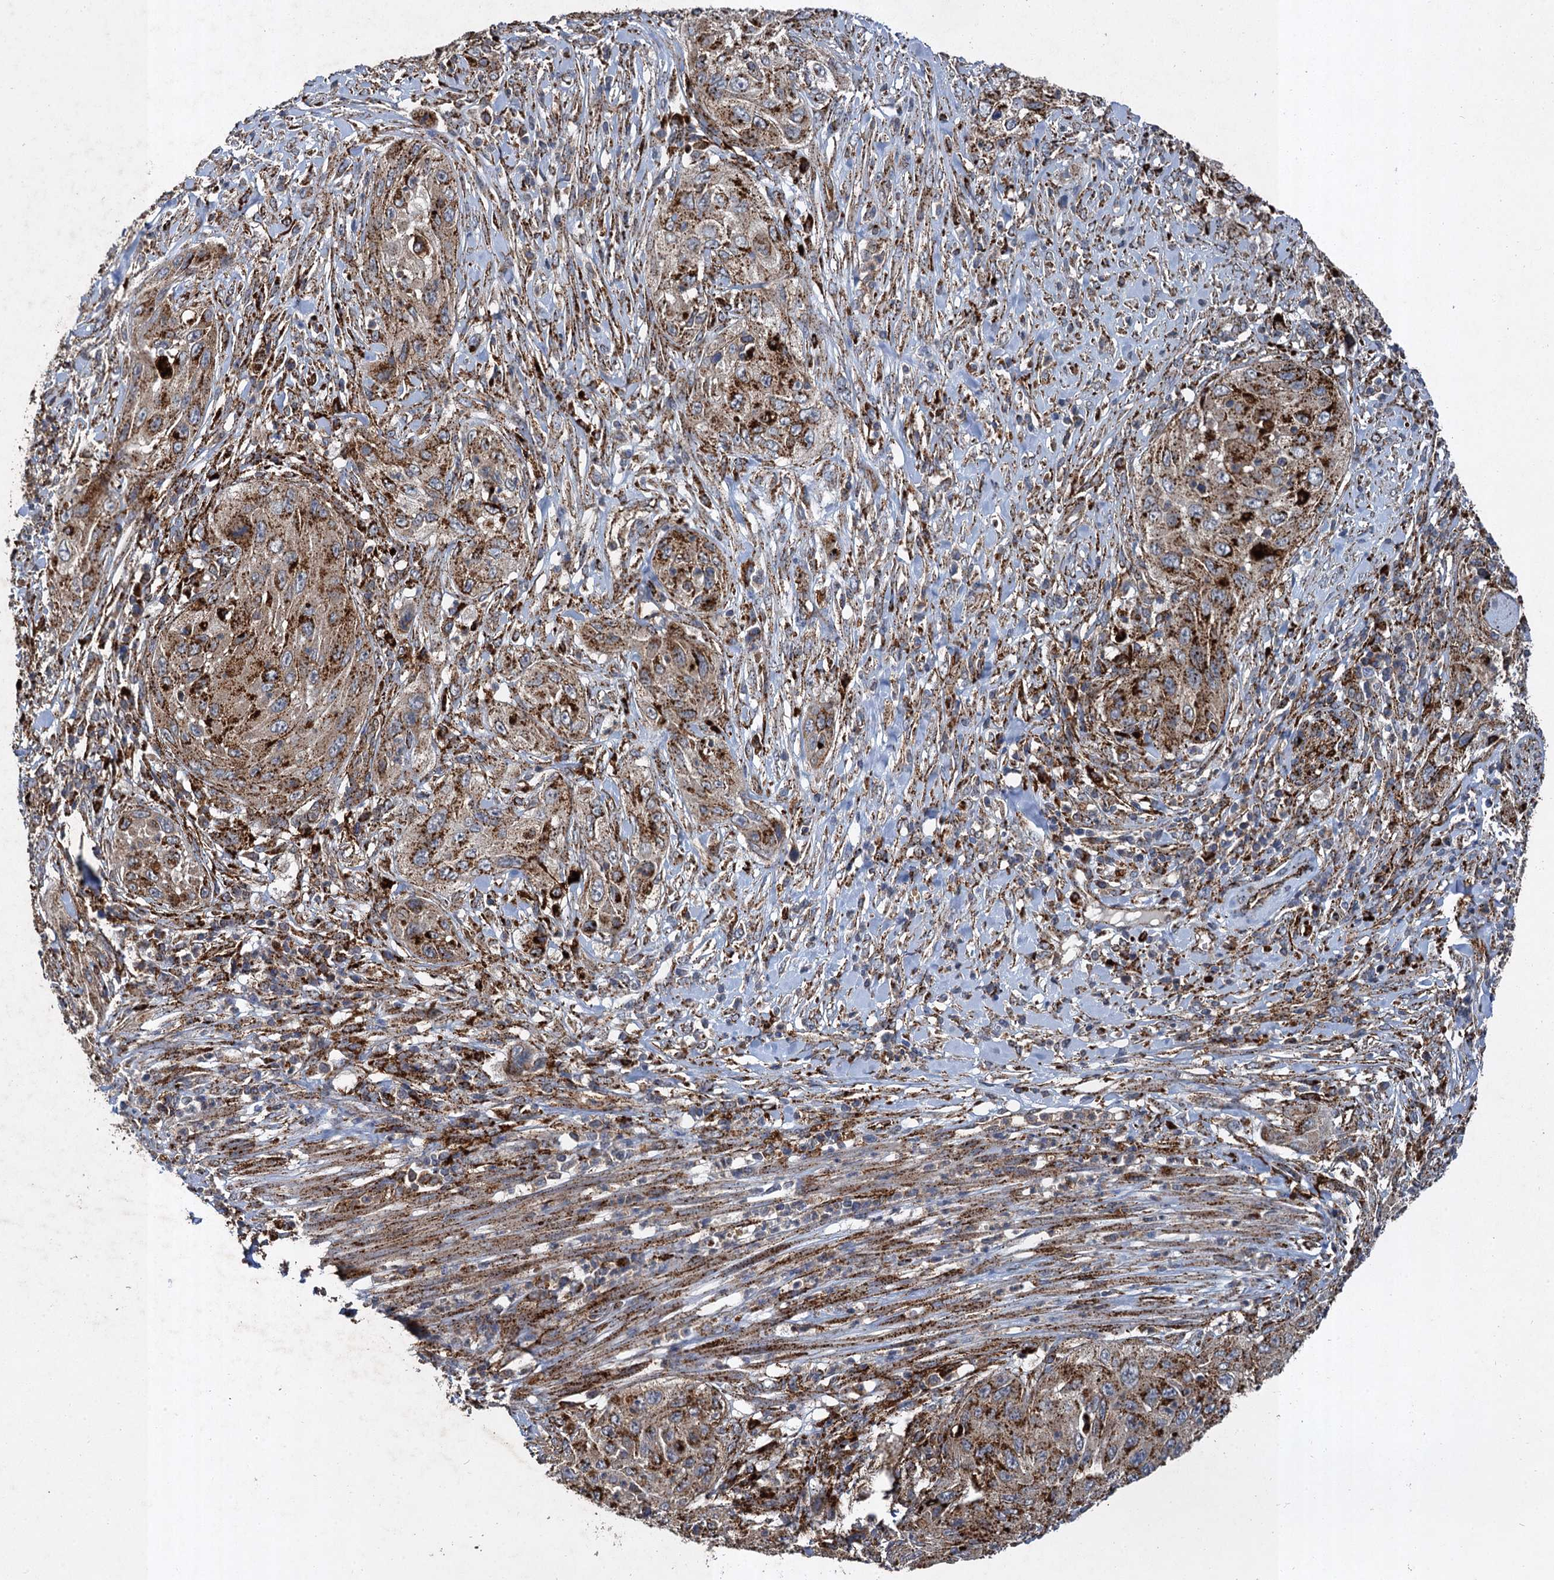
{"staining": {"intensity": "strong", "quantity": ">75%", "location": "cytoplasmic/membranous"}, "tissue": "cervical cancer", "cell_type": "Tumor cells", "image_type": "cancer", "snomed": [{"axis": "morphology", "description": "Squamous cell carcinoma, NOS"}, {"axis": "topography", "description": "Cervix"}], "caption": "Tumor cells demonstrate strong cytoplasmic/membranous positivity in approximately >75% of cells in cervical cancer.", "gene": "GBA1", "patient": {"sex": "female", "age": 42}}